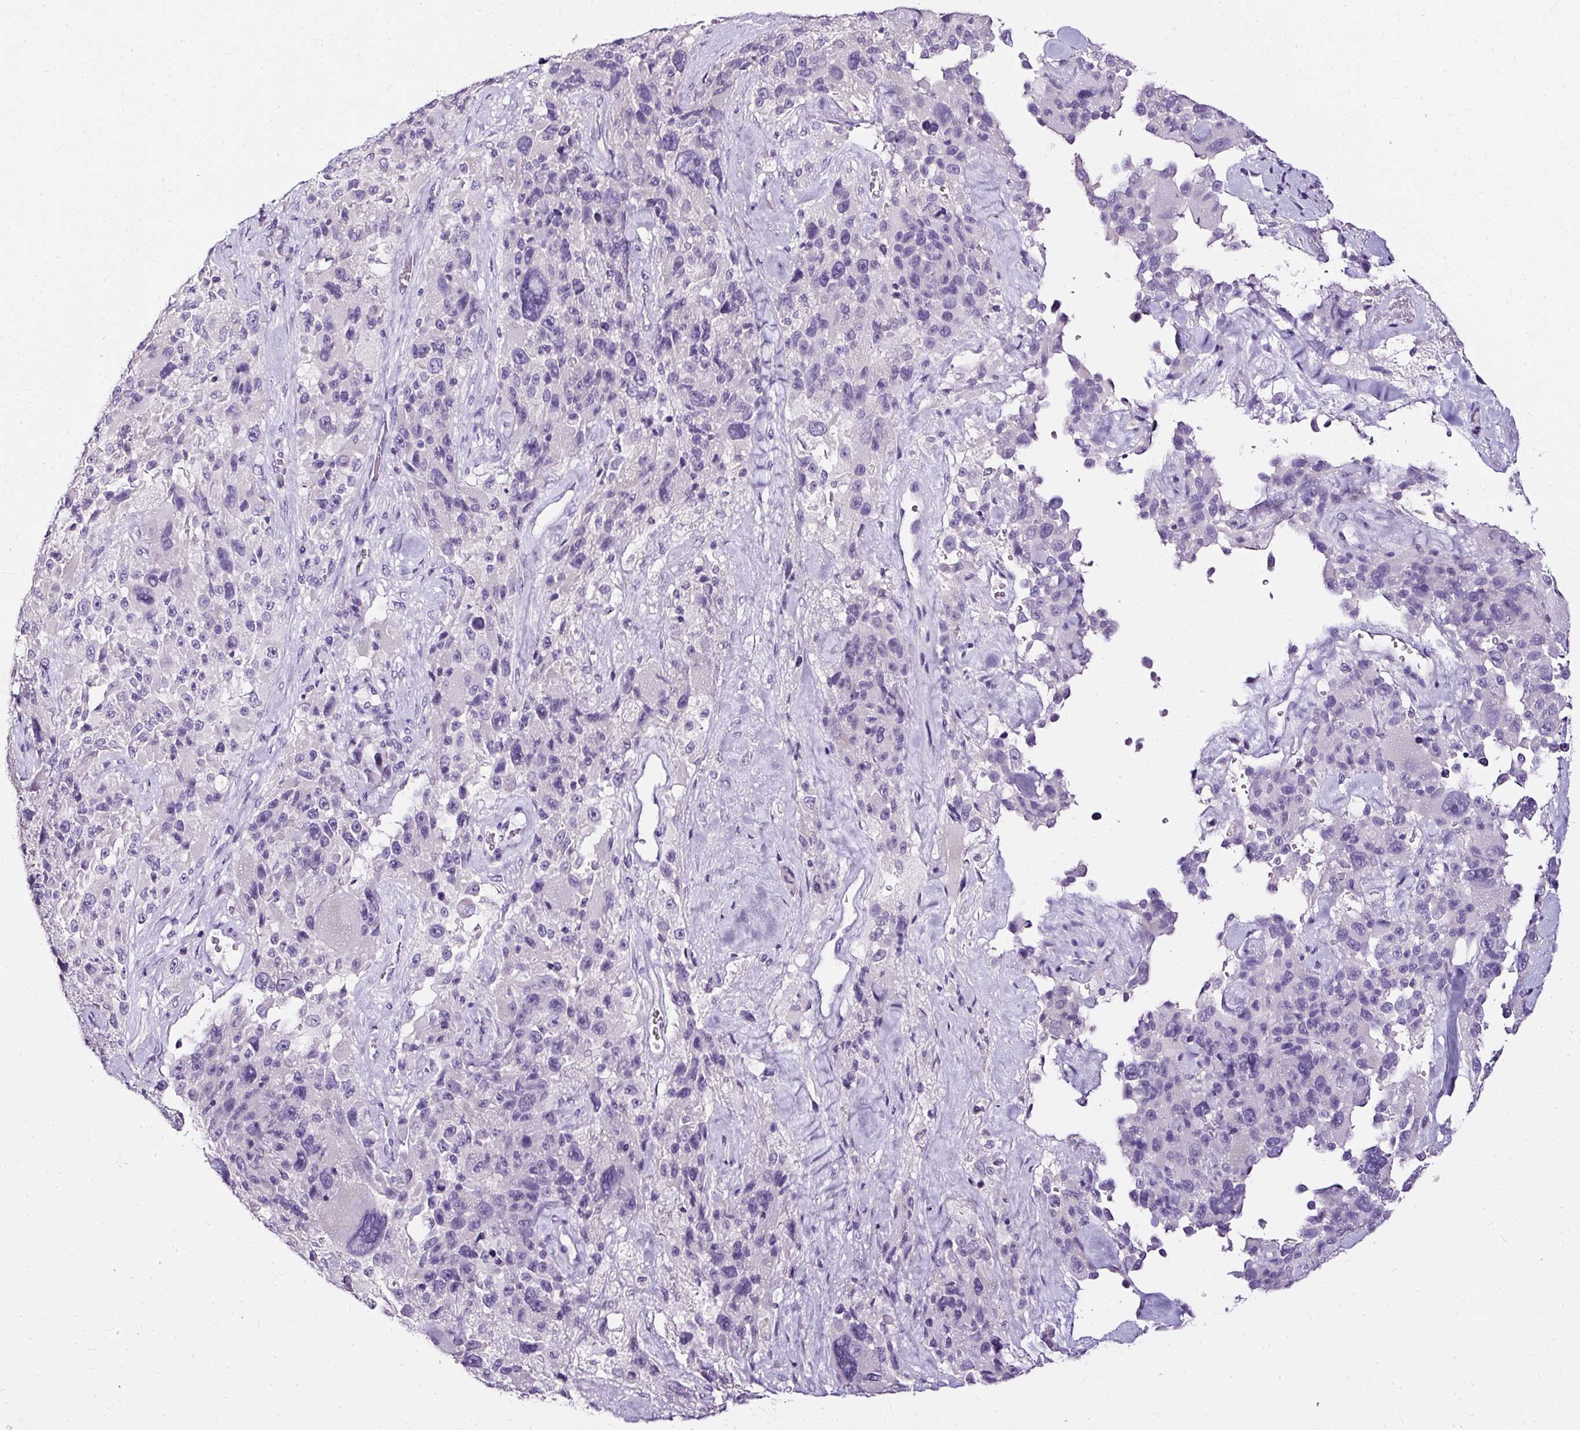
{"staining": {"intensity": "negative", "quantity": "none", "location": "none"}, "tissue": "melanoma", "cell_type": "Tumor cells", "image_type": "cancer", "snomed": [{"axis": "morphology", "description": "Malignant melanoma, Metastatic site"}, {"axis": "topography", "description": "Lymph node"}], "caption": "Tumor cells show no significant positivity in melanoma.", "gene": "ATP2A1", "patient": {"sex": "male", "age": 62}}